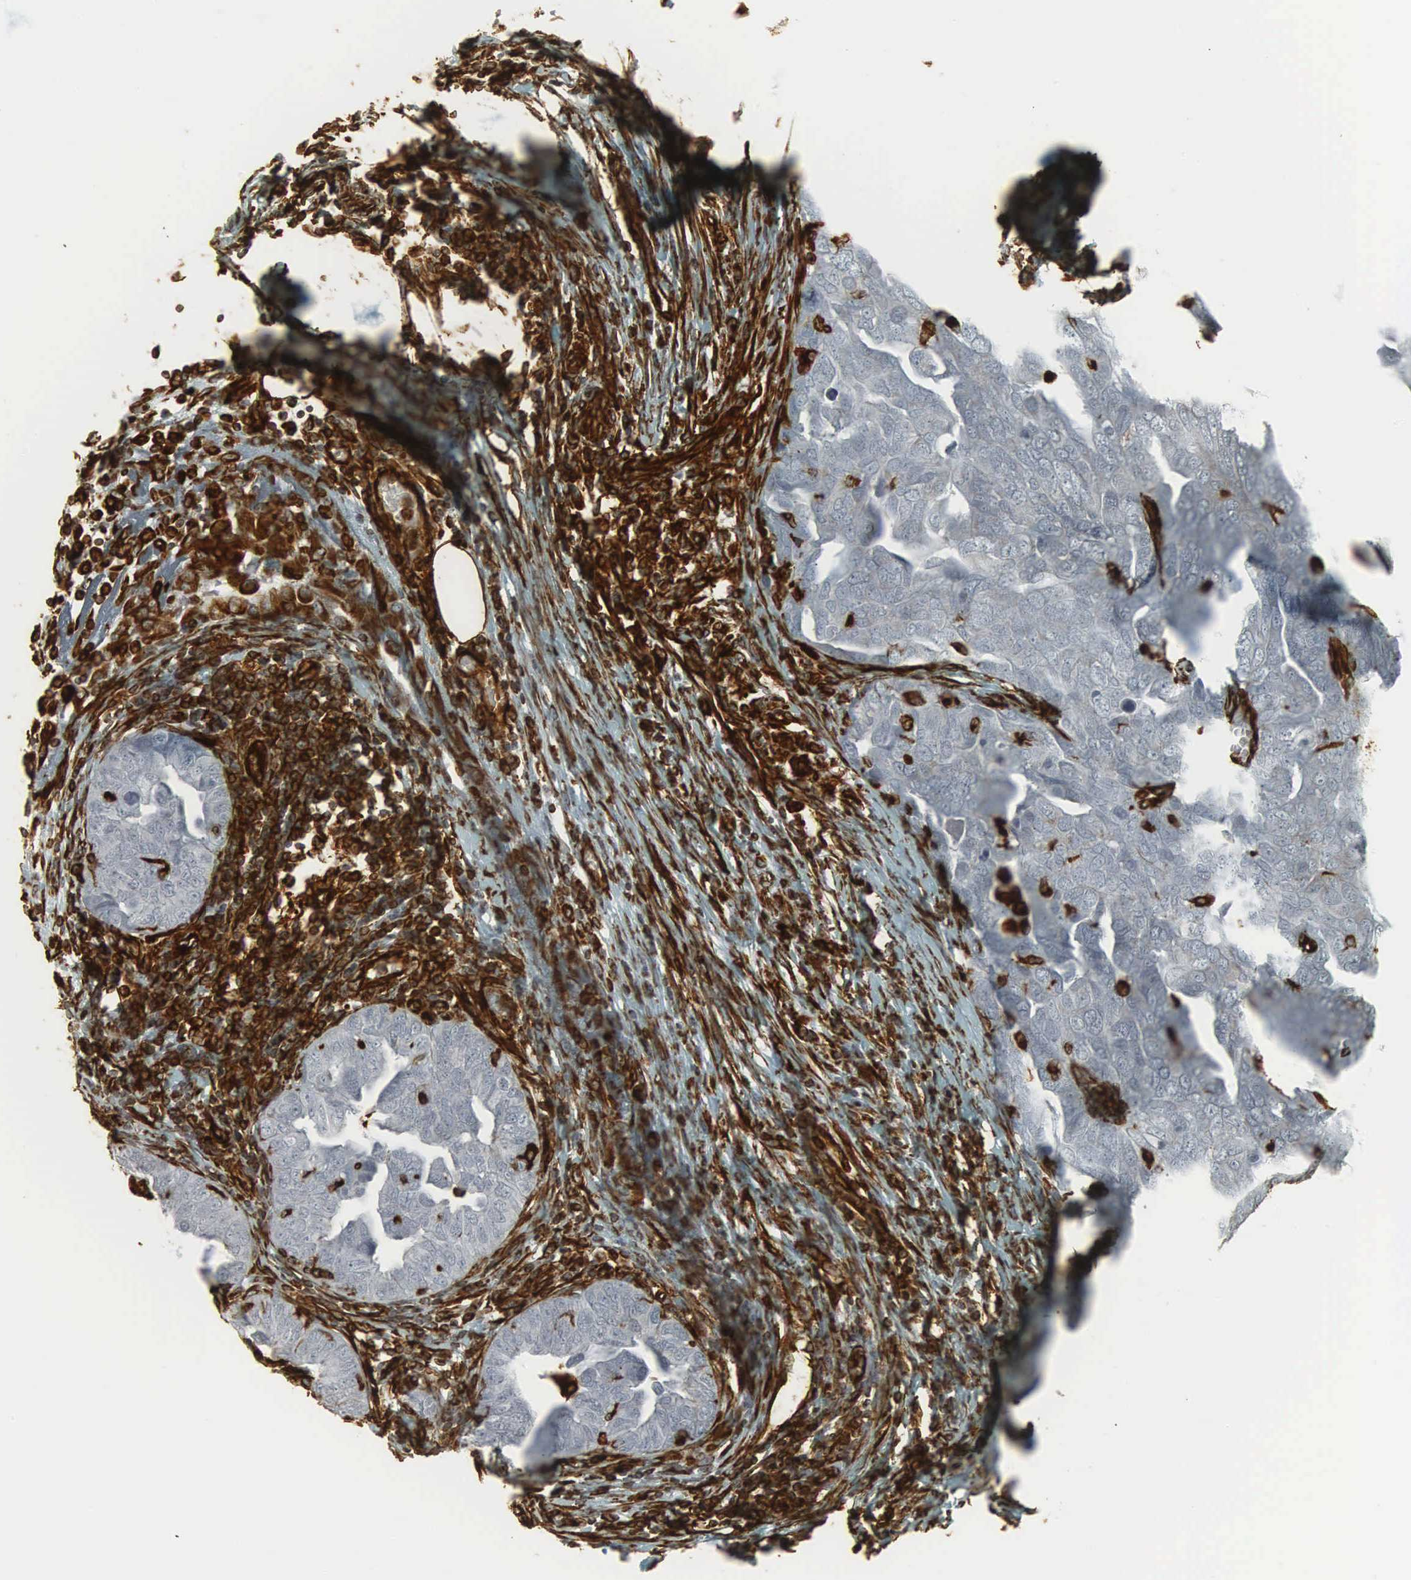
{"staining": {"intensity": "moderate", "quantity": "<25%", "location": "cytoplasmic/membranous"}, "tissue": "ovarian cancer", "cell_type": "Tumor cells", "image_type": "cancer", "snomed": [{"axis": "morphology", "description": "Cystadenocarcinoma, serous, NOS"}, {"axis": "topography", "description": "Ovary"}], "caption": "Immunohistochemical staining of serous cystadenocarcinoma (ovarian) exhibits moderate cytoplasmic/membranous protein expression in approximately <25% of tumor cells.", "gene": "VIM", "patient": {"sex": "female", "age": 64}}